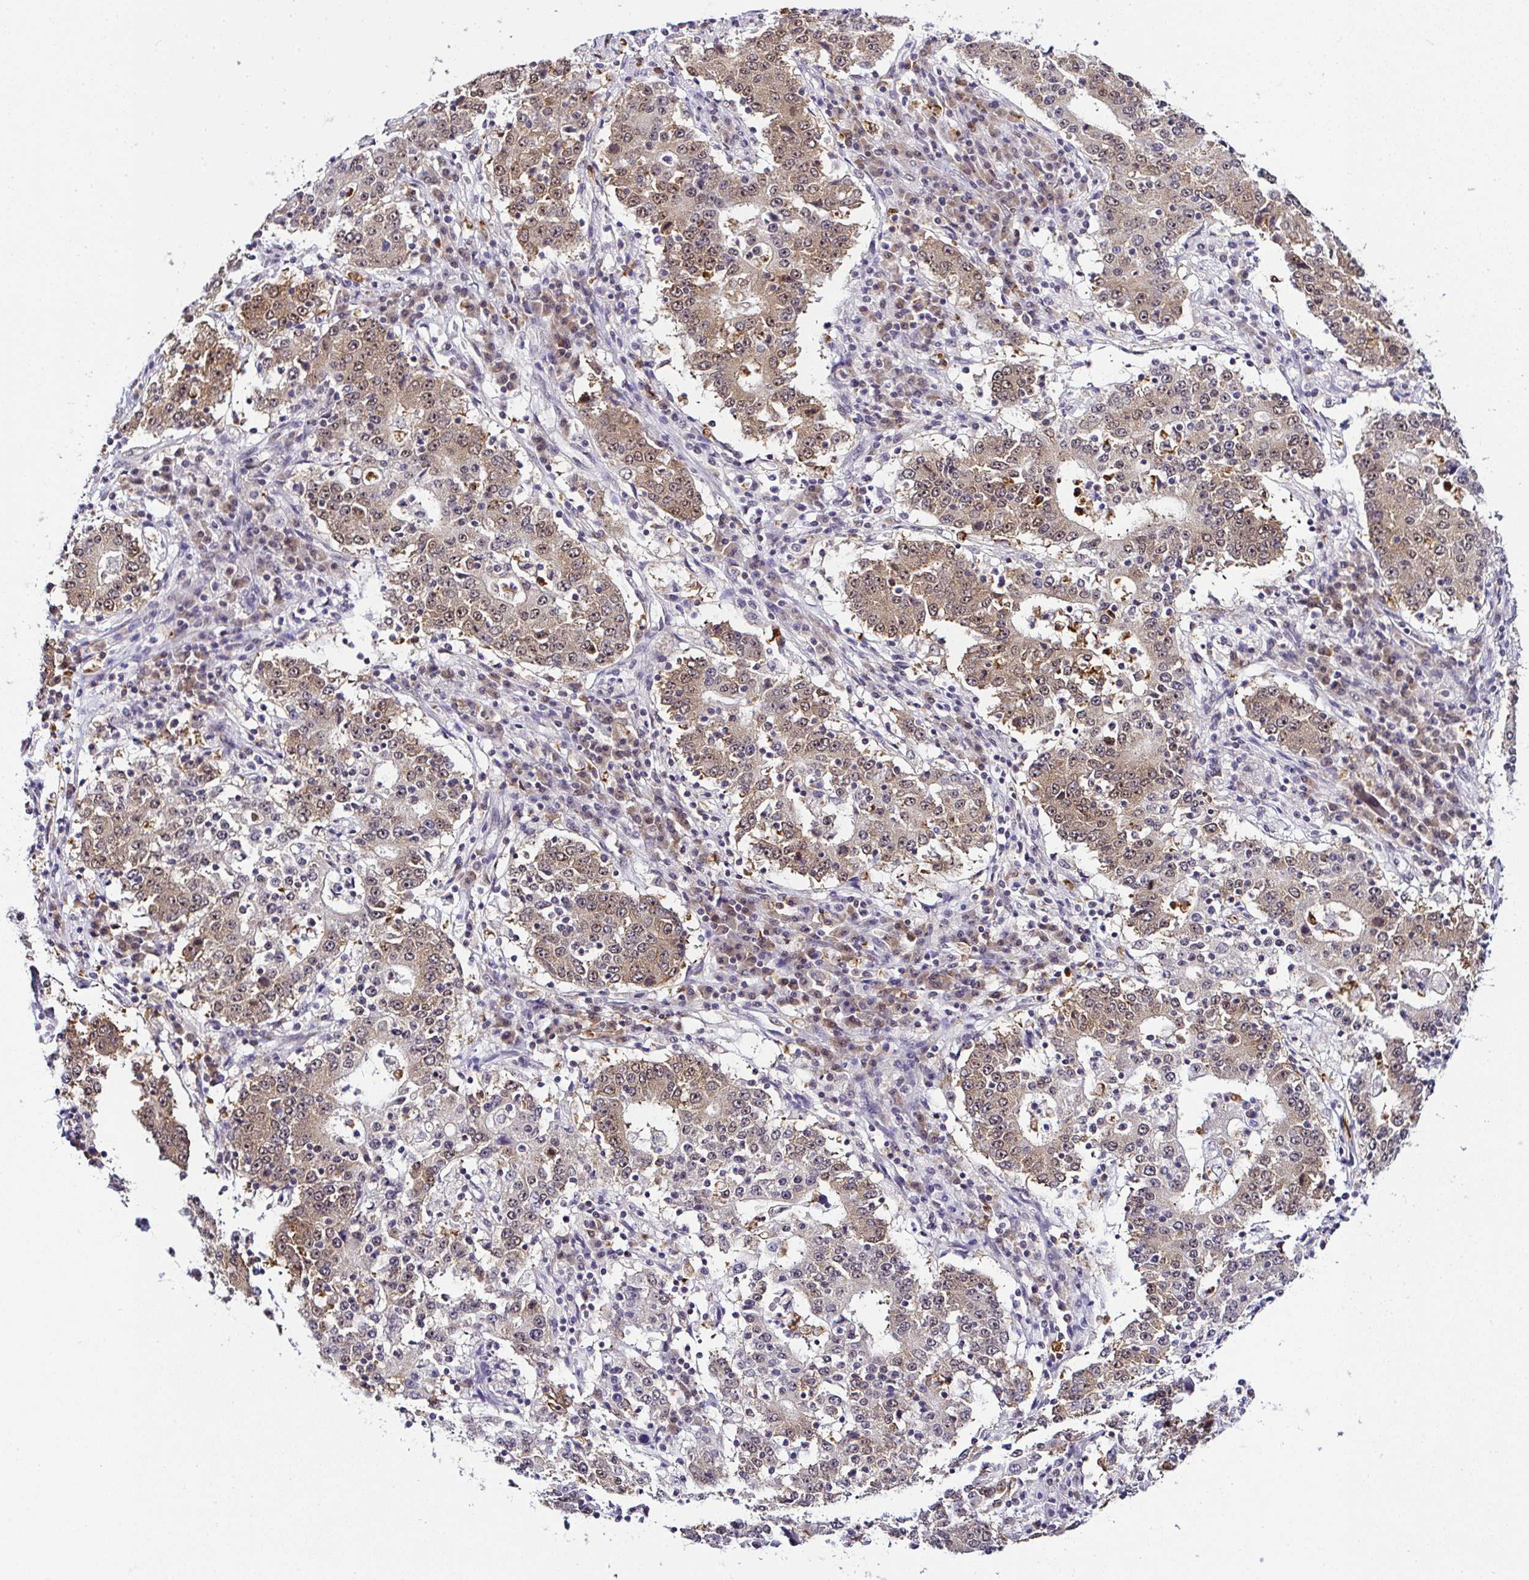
{"staining": {"intensity": "moderate", "quantity": ">75%", "location": "cytoplasmic/membranous,nuclear"}, "tissue": "stomach cancer", "cell_type": "Tumor cells", "image_type": "cancer", "snomed": [{"axis": "morphology", "description": "Adenocarcinoma, NOS"}, {"axis": "topography", "description": "Stomach"}], "caption": "About >75% of tumor cells in stomach cancer show moderate cytoplasmic/membranous and nuclear protein staining as visualized by brown immunohistochemical staining.", "gene": "PTPN2", "patient": {"sex": "male", "age": 59}}